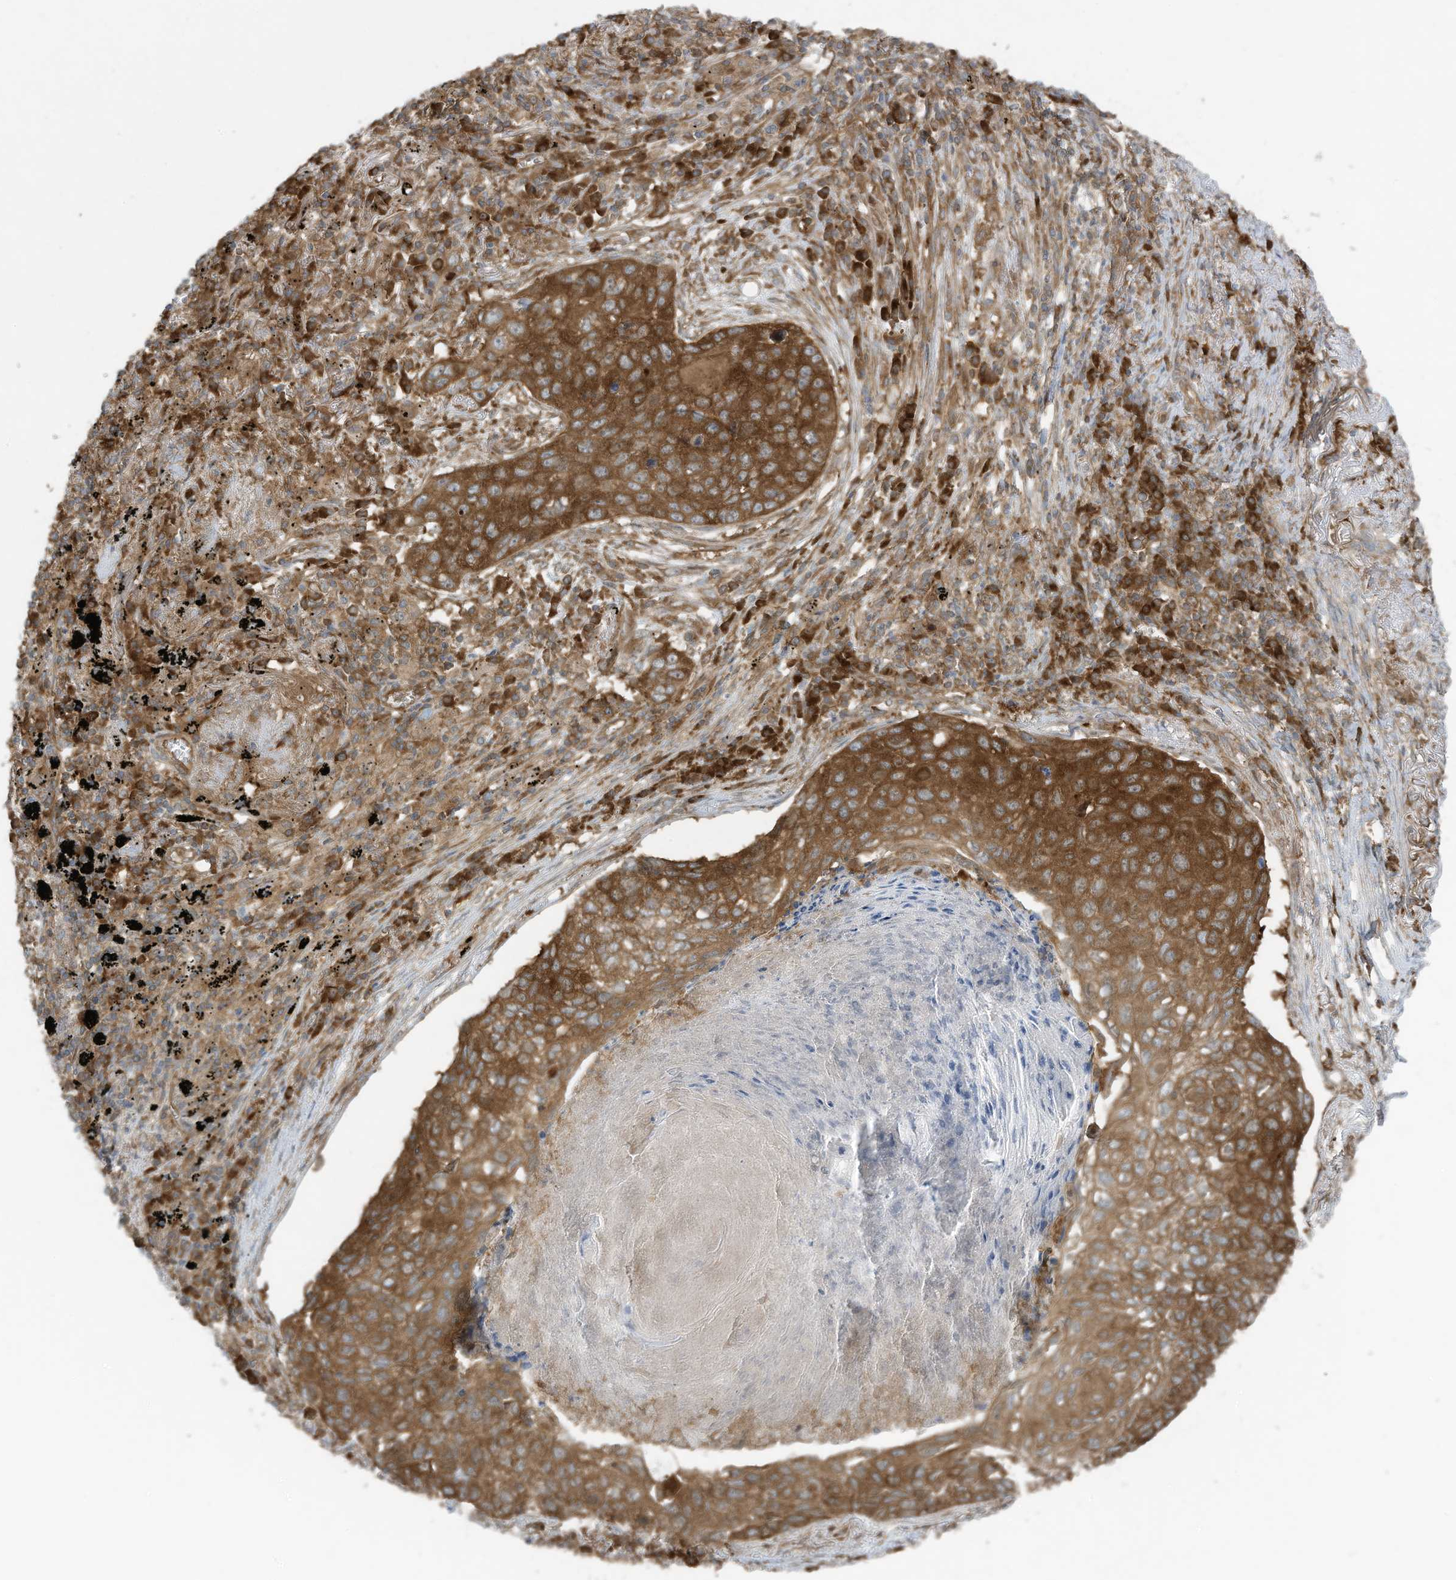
{"staining": {"intensity": "strong", "quantity": ">75%", "location": "cytoplasmic/membranous"}, "tissue": "lung cancer", "cell_type": "Tumor cells", "image_type": "cancer", "snomed": [{"axis": "morphology", "description": "Squamous cell carcinoma, NOS"}, {"axis": "topography", "description": "Lung"}], "caption": "The micrograph displays immunohistochemical staining of lung squamous cell carcinoma. There is strong cytoplasmic/membranous staining is appreciated in approximately >75% of tumor cells.", "gene": "OLA1", "patient": {"sex": "female", "age": 63}}